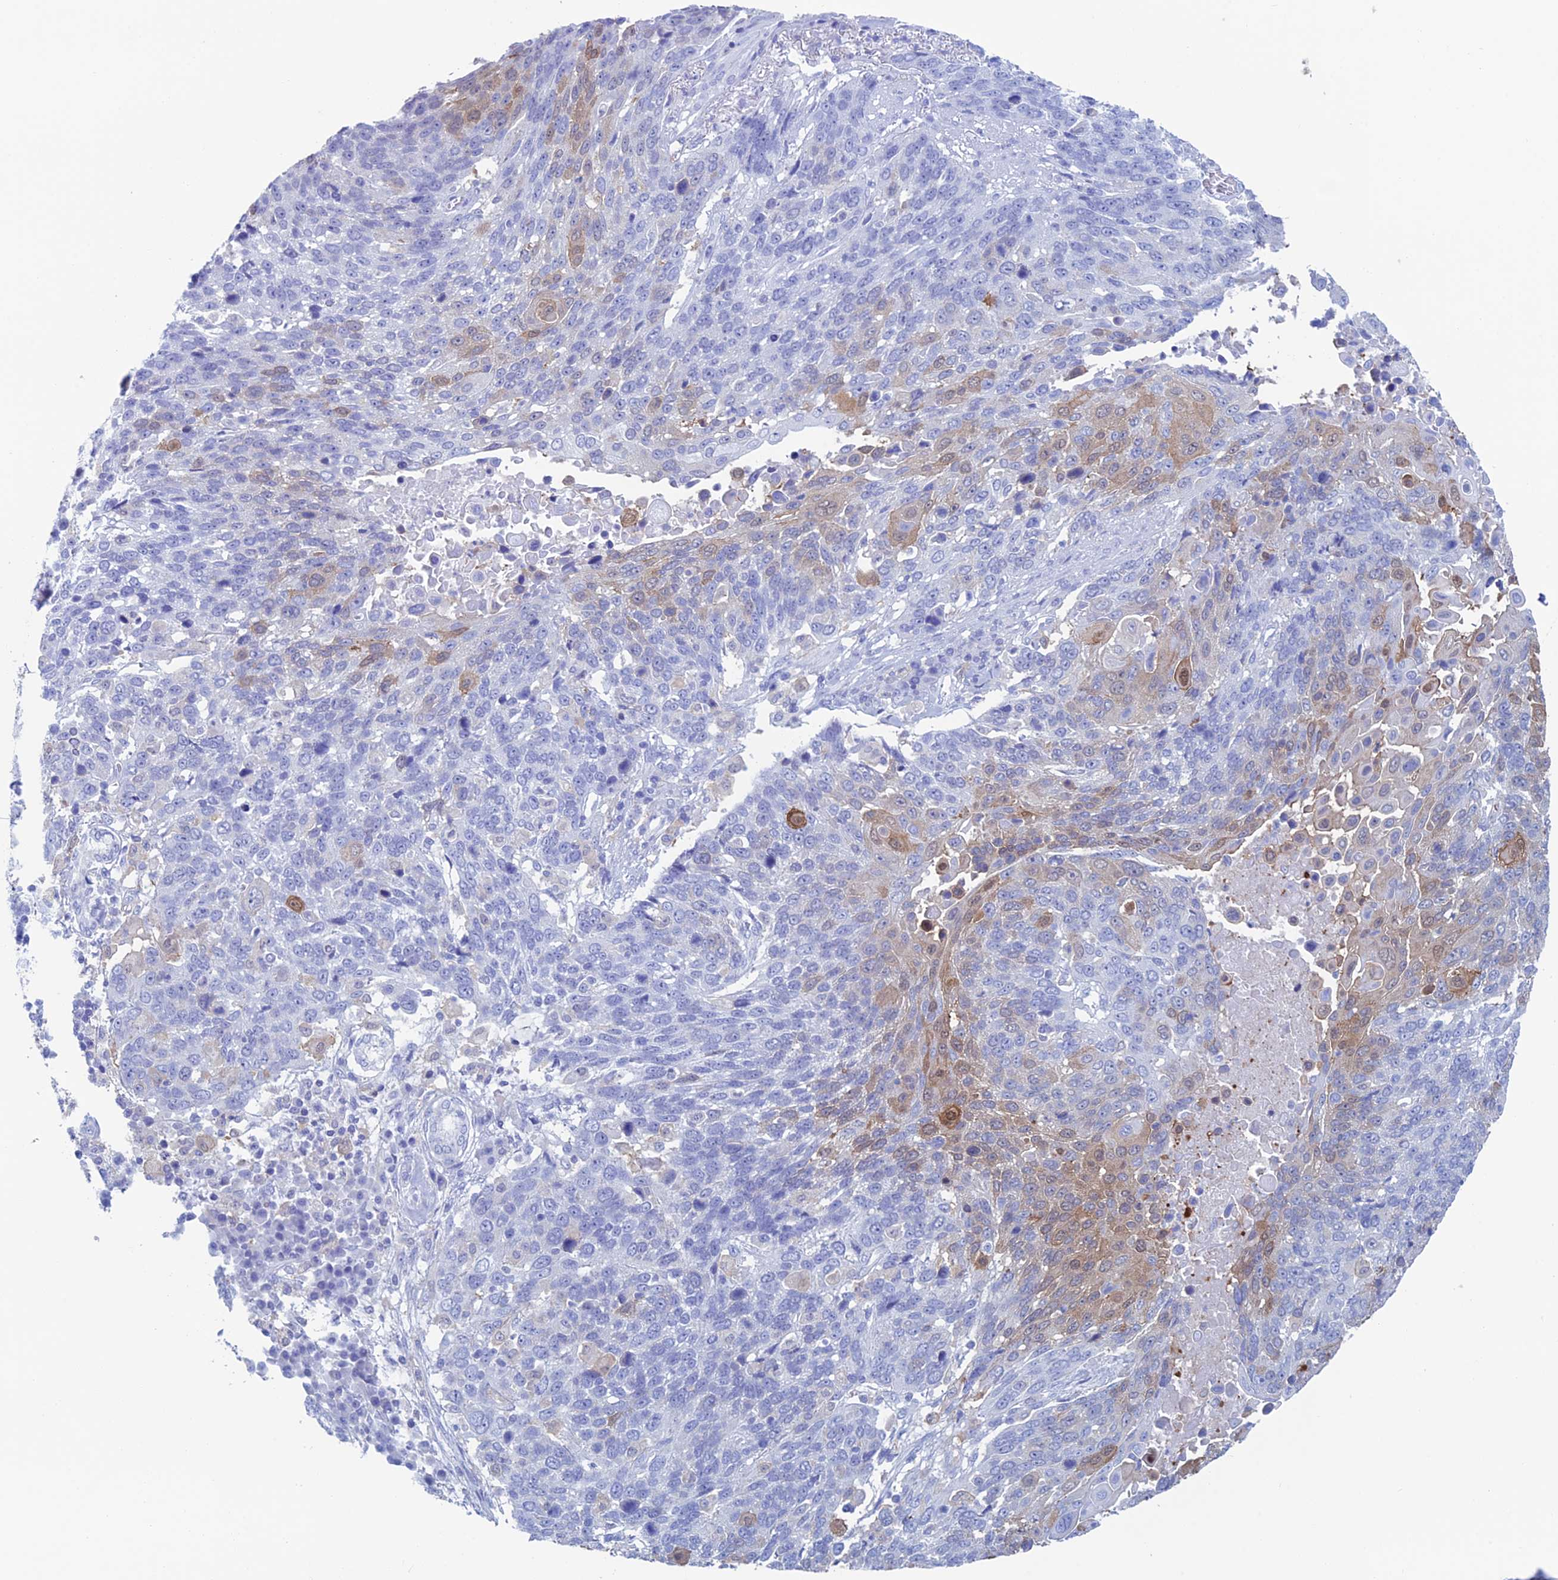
{"staining": {"intensity": "moderate", "quantity": "<25%", "location": "cytoplasmic/membranous,nuclear"}, "tissue": "lung cancer", "cell_type": "Tumor cells", "image_type": "cancer", "snomed": [{"axis": "morphology", "description": "Squamous cell carcinoma, NOS"}, {"axis": "topography", "description": "Lung"}], "caption": "There is low levels of moderate cytoplasmic/membranous and nuclear staining in tumor cells of lung cancer (squamous cell carcinoma), as demonstrated by immunohistochemical staining (brown color).", "gene": "KCNK17", "patient": {"sex": "male", "age": 66}}